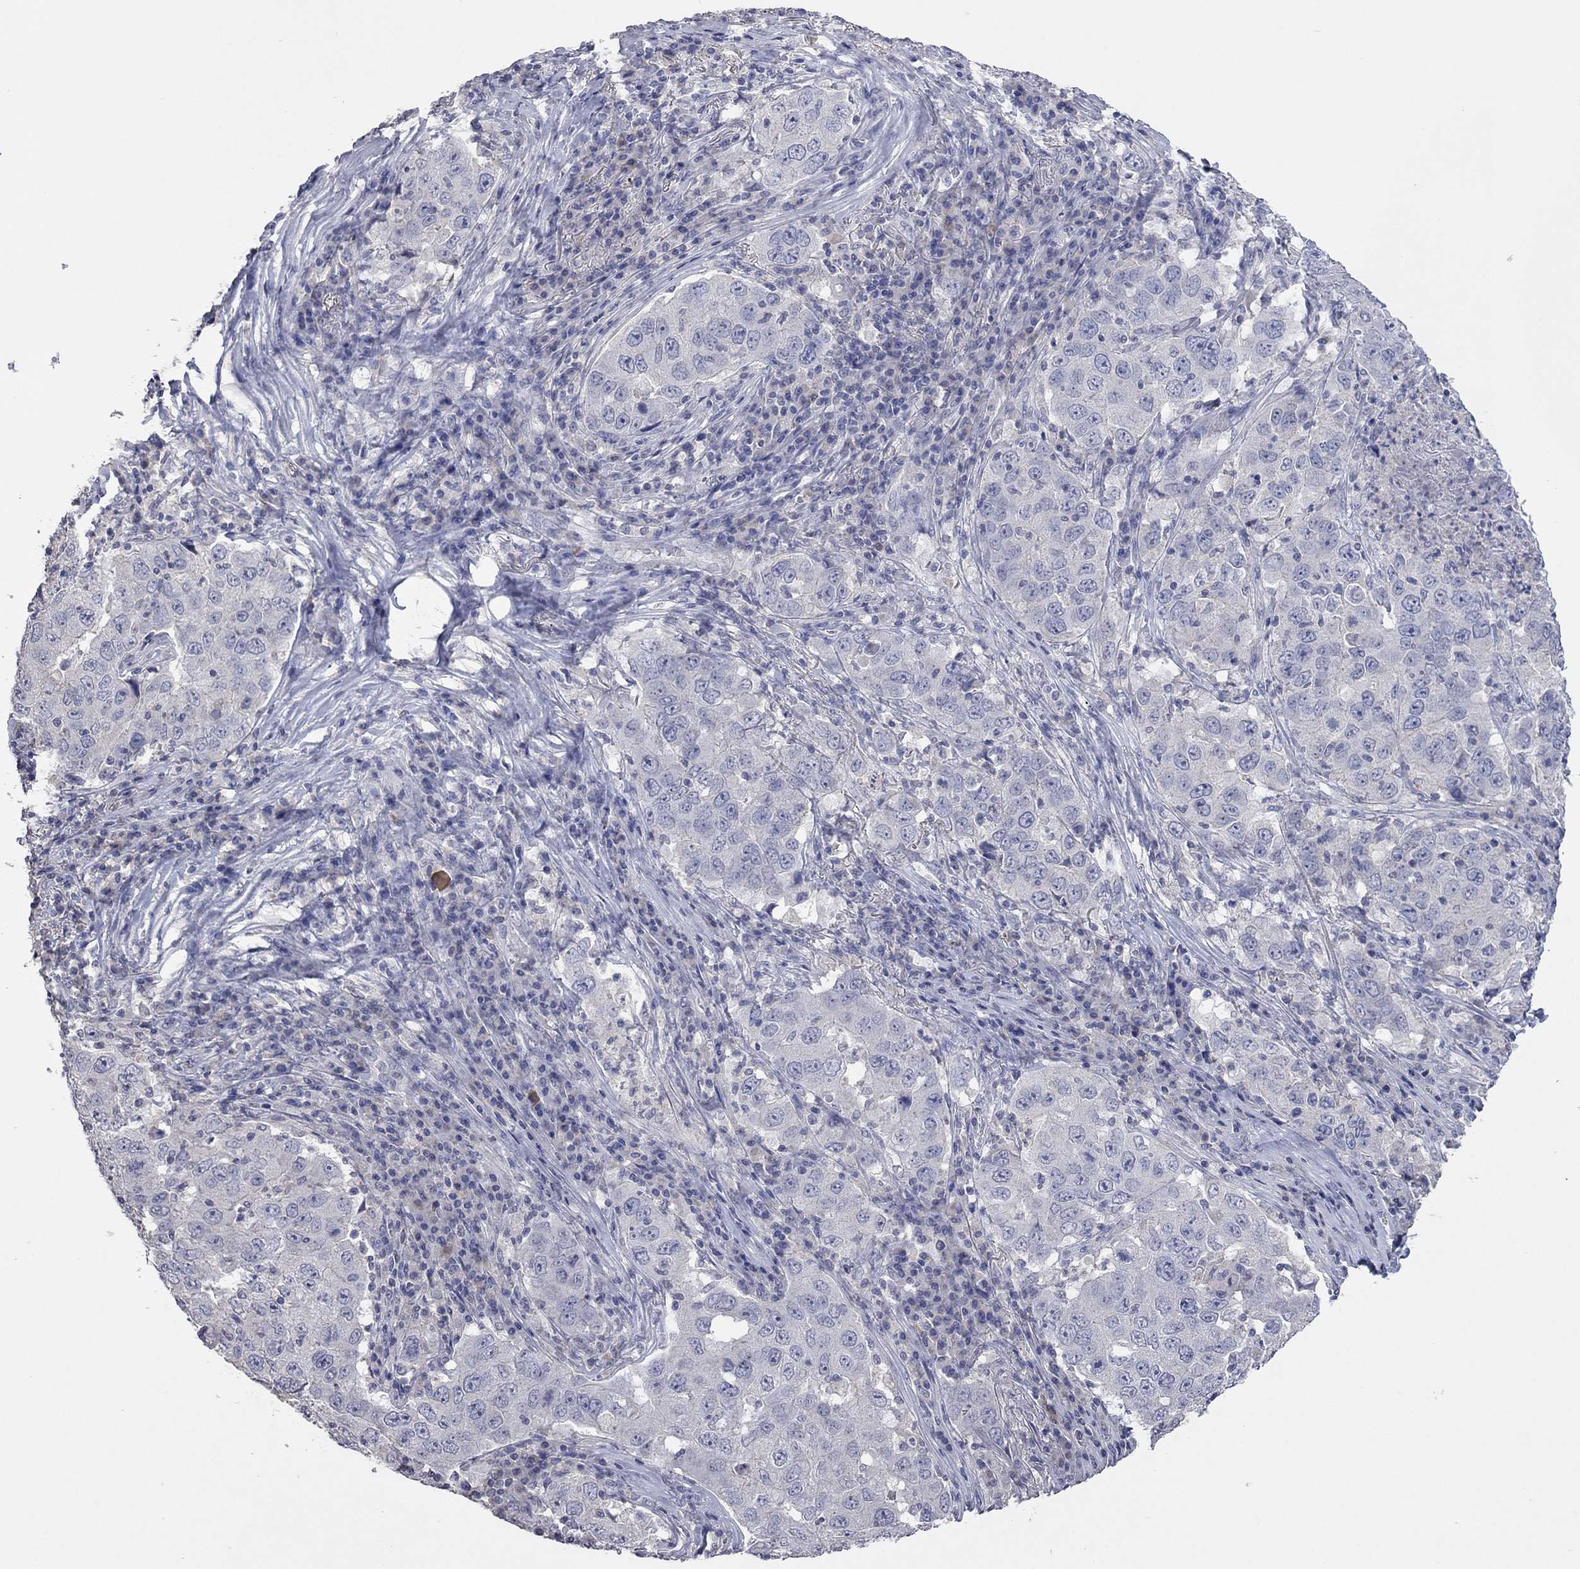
{"staining": {"intensity": "negative", "quantity": "none", "location": "none"}, "tissue": "lung cancer", "cell_type": "Tumor cells", "image_type": "cancer", "snomed": [{"axis": "morphology", "description": "Adenocarcinoma, NOS"}, {"axis": "topography", "description": "Lung"}], "caption": "Tumor cells show no significant protein positivity in lung cancer.", "gene": "MMP13", "patient": {"sex": "male", "age": 73}}